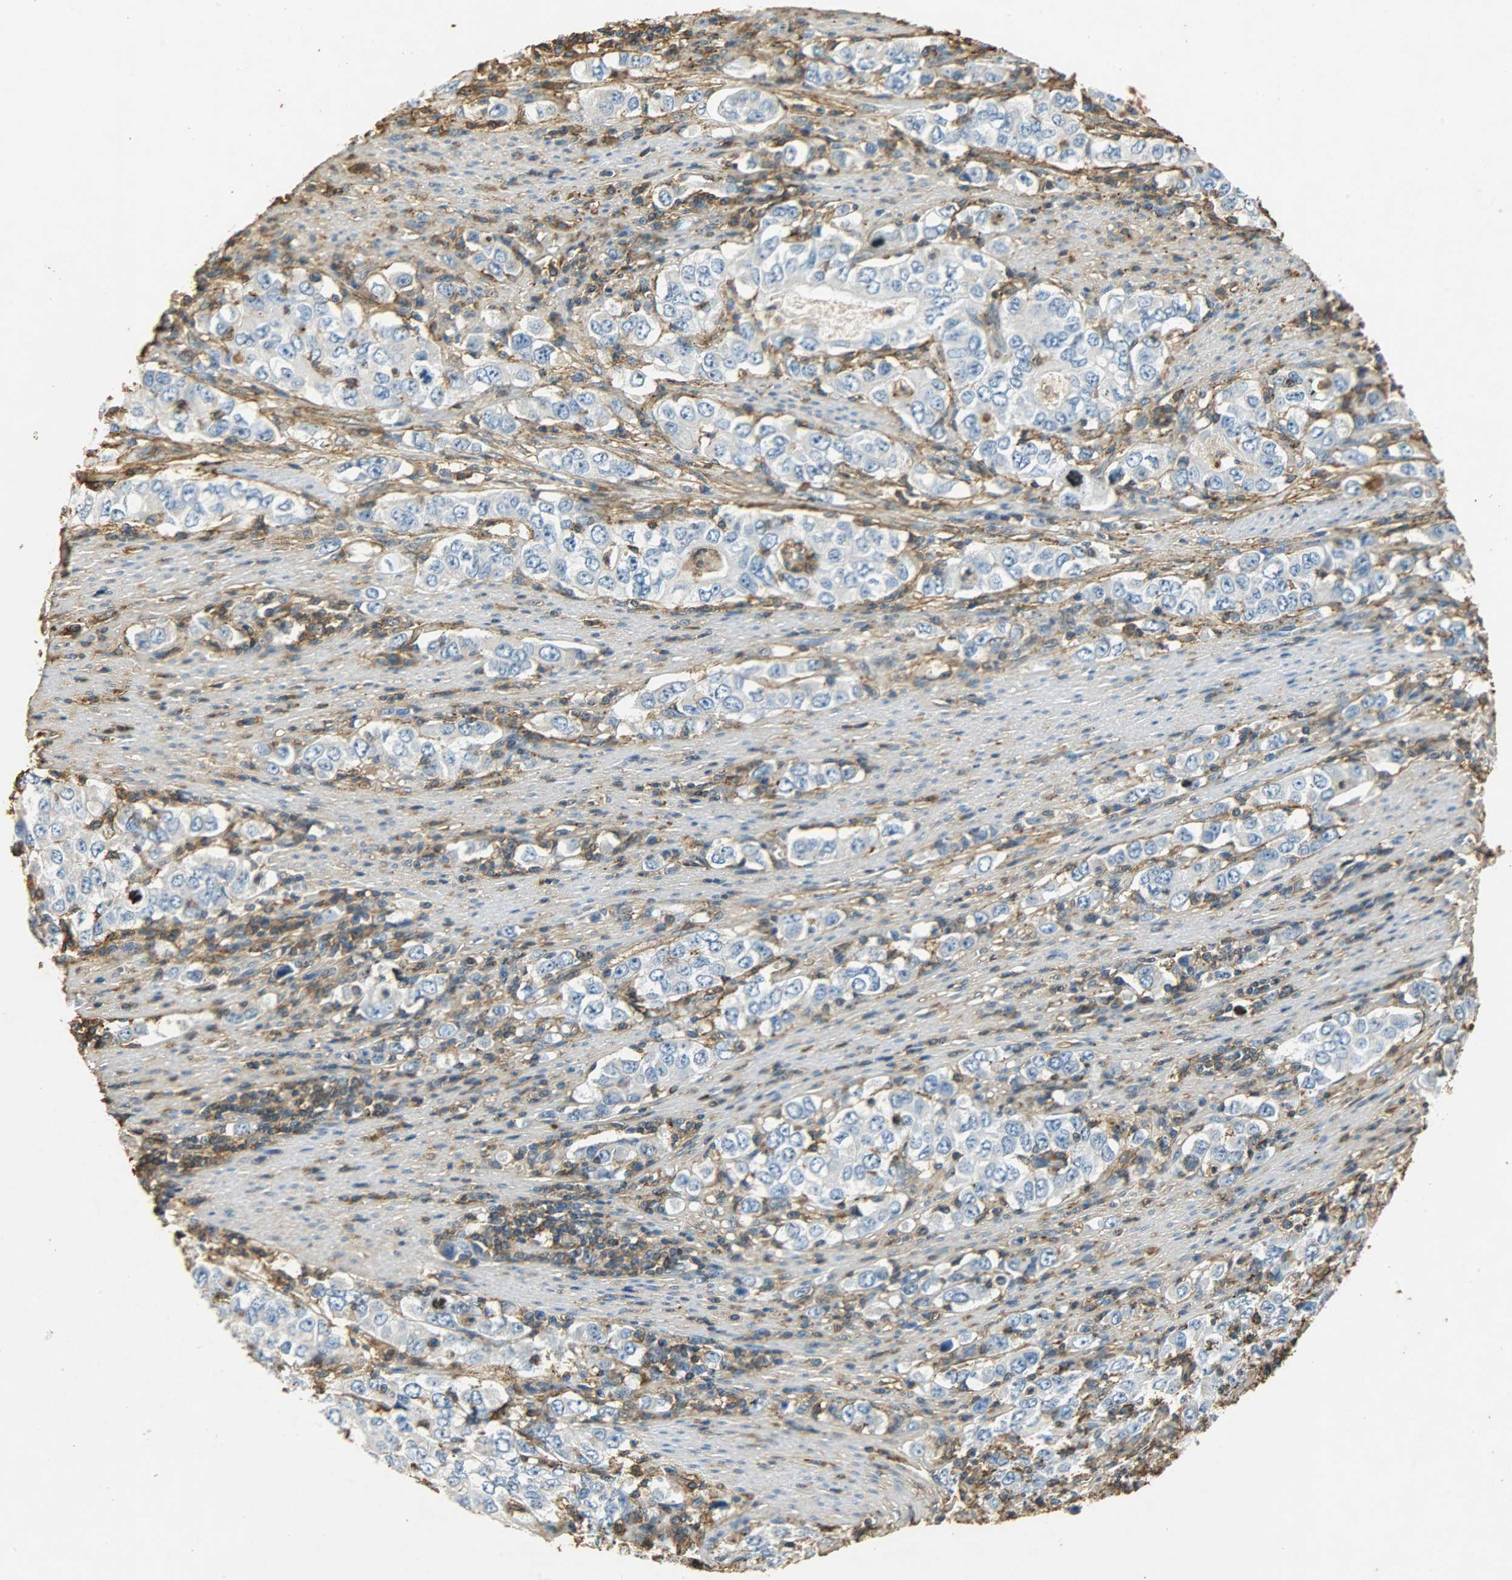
{"staining": {"intensity": "negative", "quantity": "none", "location": "none"}, "tissue": "stomach cancer", "cell_type": "Tumor cells", "image_type": "cancer", "snomed": [{"axis": "morphology", "description": "Adenocarcinoma, NOS"}, {"axis": "topography", "description": "Stomach, lower"}], "caption": "An IHC photomicrograph of adenocarcinoma (stomach) is shown. There is no staining in tumor cells of adenocarcinoma (stomach).", "gene": "ANXA6", "patient": {"sex": "female", "age": 72}}